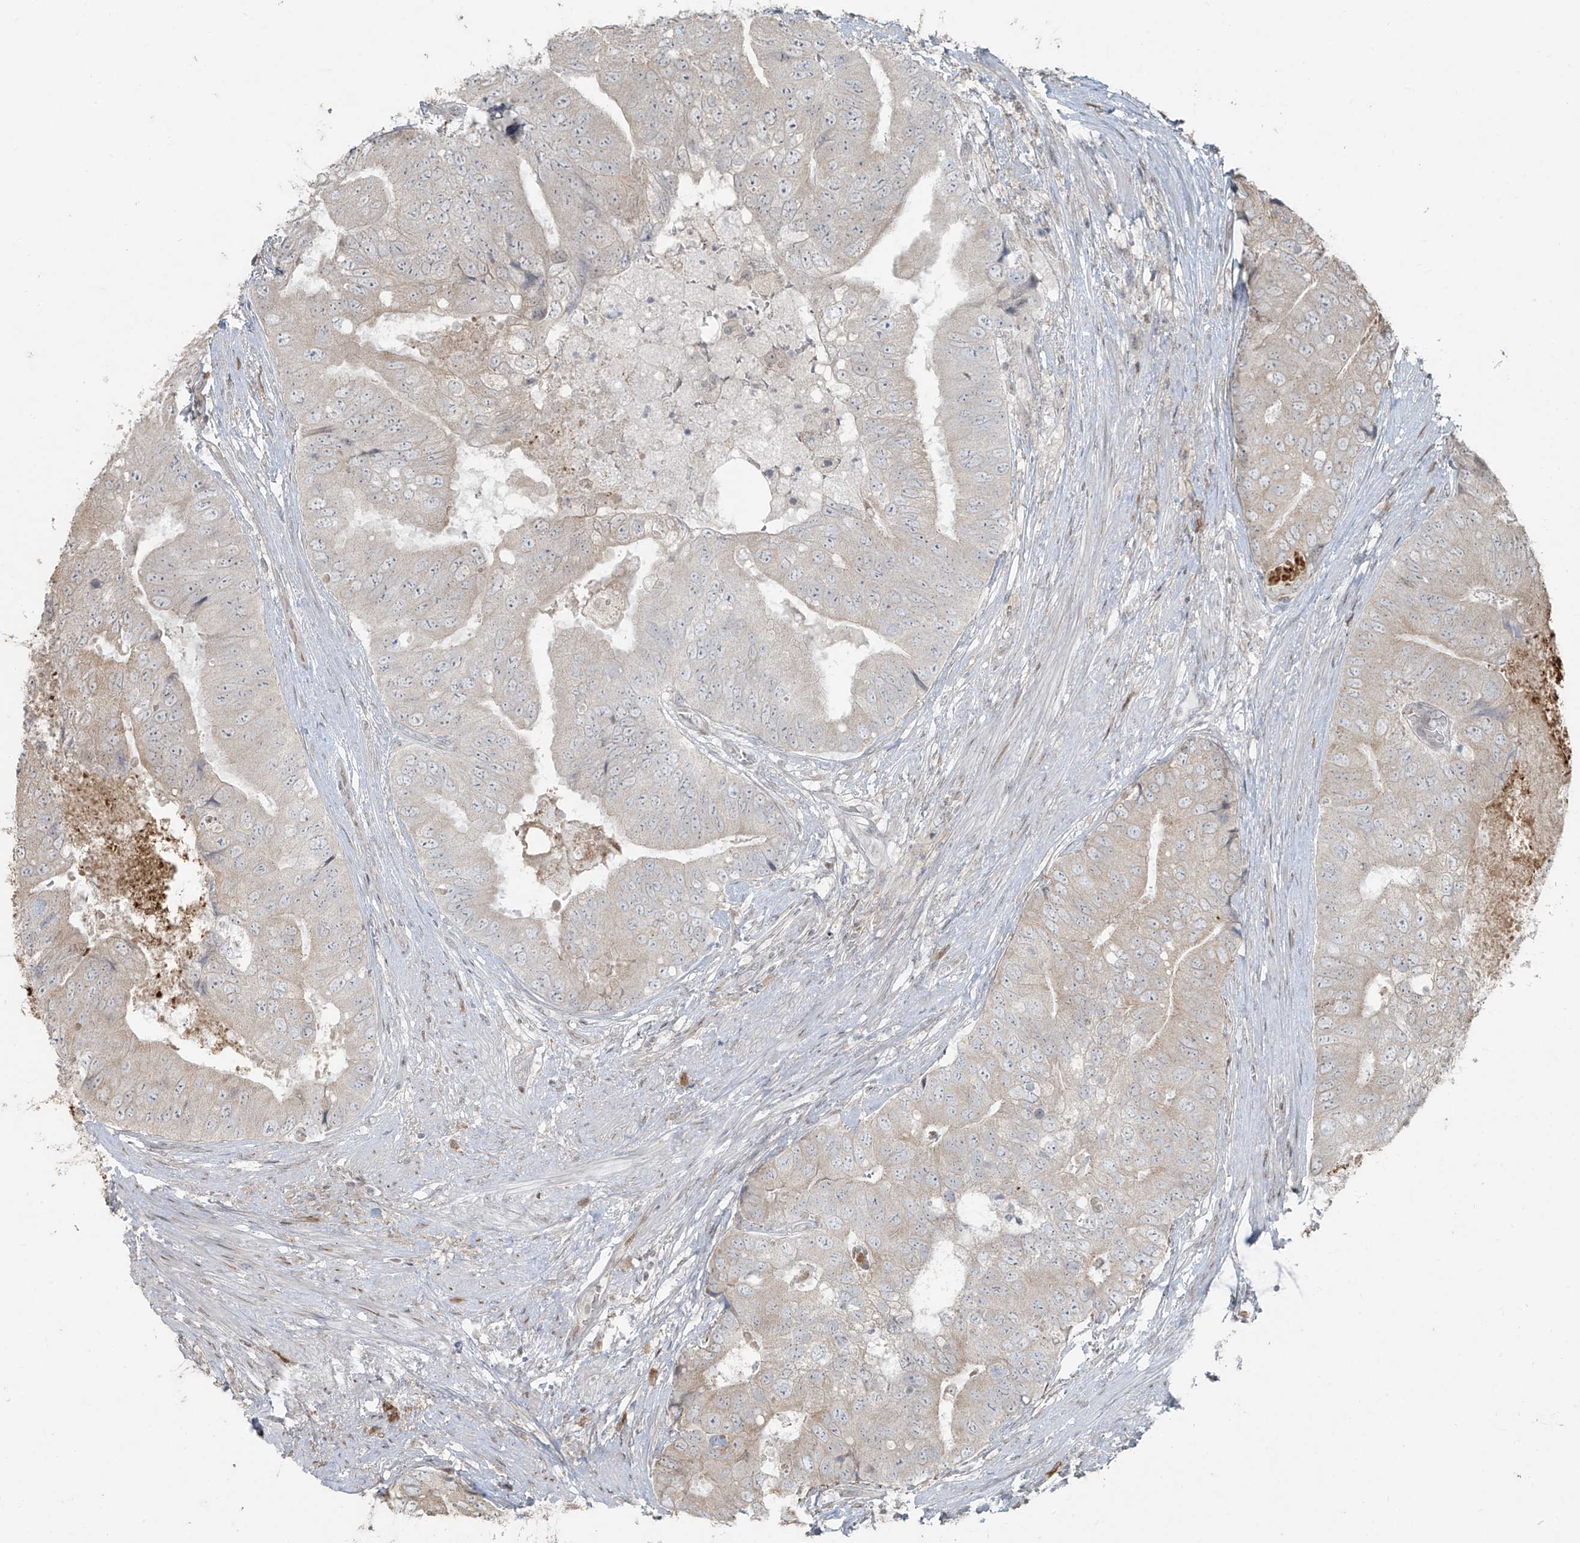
{"staining": {"intensity": "weak", "quantity": "<25%", "location": "cytoplasmic/membranous"}, "tissue": "prostate cancer", "cell_type": "Tumor cells", "image_type": "cancer", "snomed": [{"axis": "morphology", "description": "Adenocarcinoma, High grade"}, {"axis": "topography", "description": "Prostate"}], "caption": "IHC of prostate cancer (adenocarcinoma (high-grade)) shows no positivity in tumor cells.", "gene": "TTC22", "patient": {"sex": "male", "age": 70}}